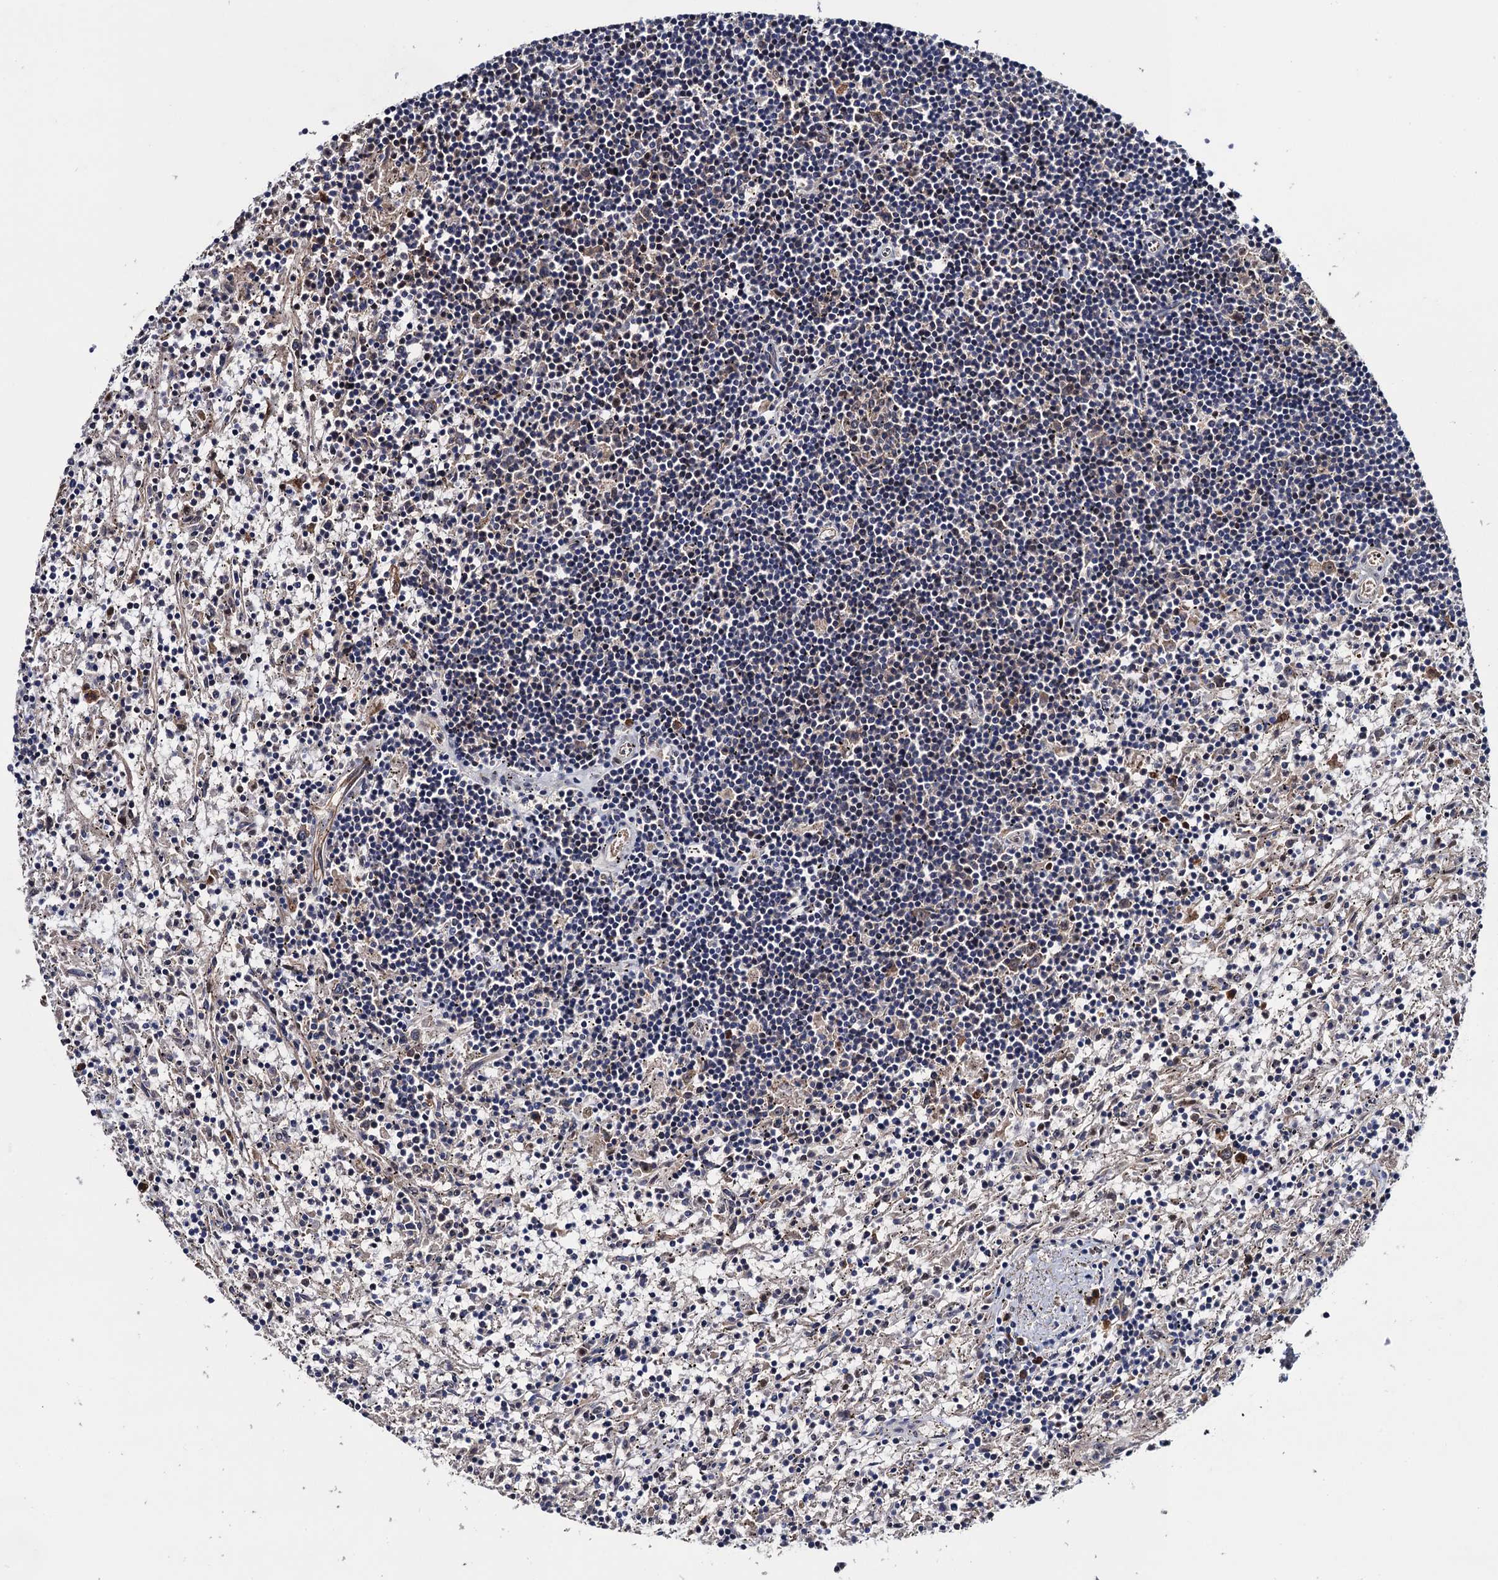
{"staining": {"intensity": "negative", "quantity": "none", "location": "none"}, "tissue": "lymphoma", "cell_type": "Tumor cells", "image_type": "cancer", "snomed": [{"axis": "morphology", "description": "Malignant lymphoma, non-Hodgkin's type, Low grade"}, {"axis": "topography", "description": "Spleen"}], "caption": "The image reveals no staining of tumor cells in low-grade malignant lymphoma, non-Hodgkin's type. The staining is performed using DAB brown chromogen with nuclei counter-stained in using hematoxylin.", "gene": "TRMT112", "patient": {"sex": "male", "age": 76}}